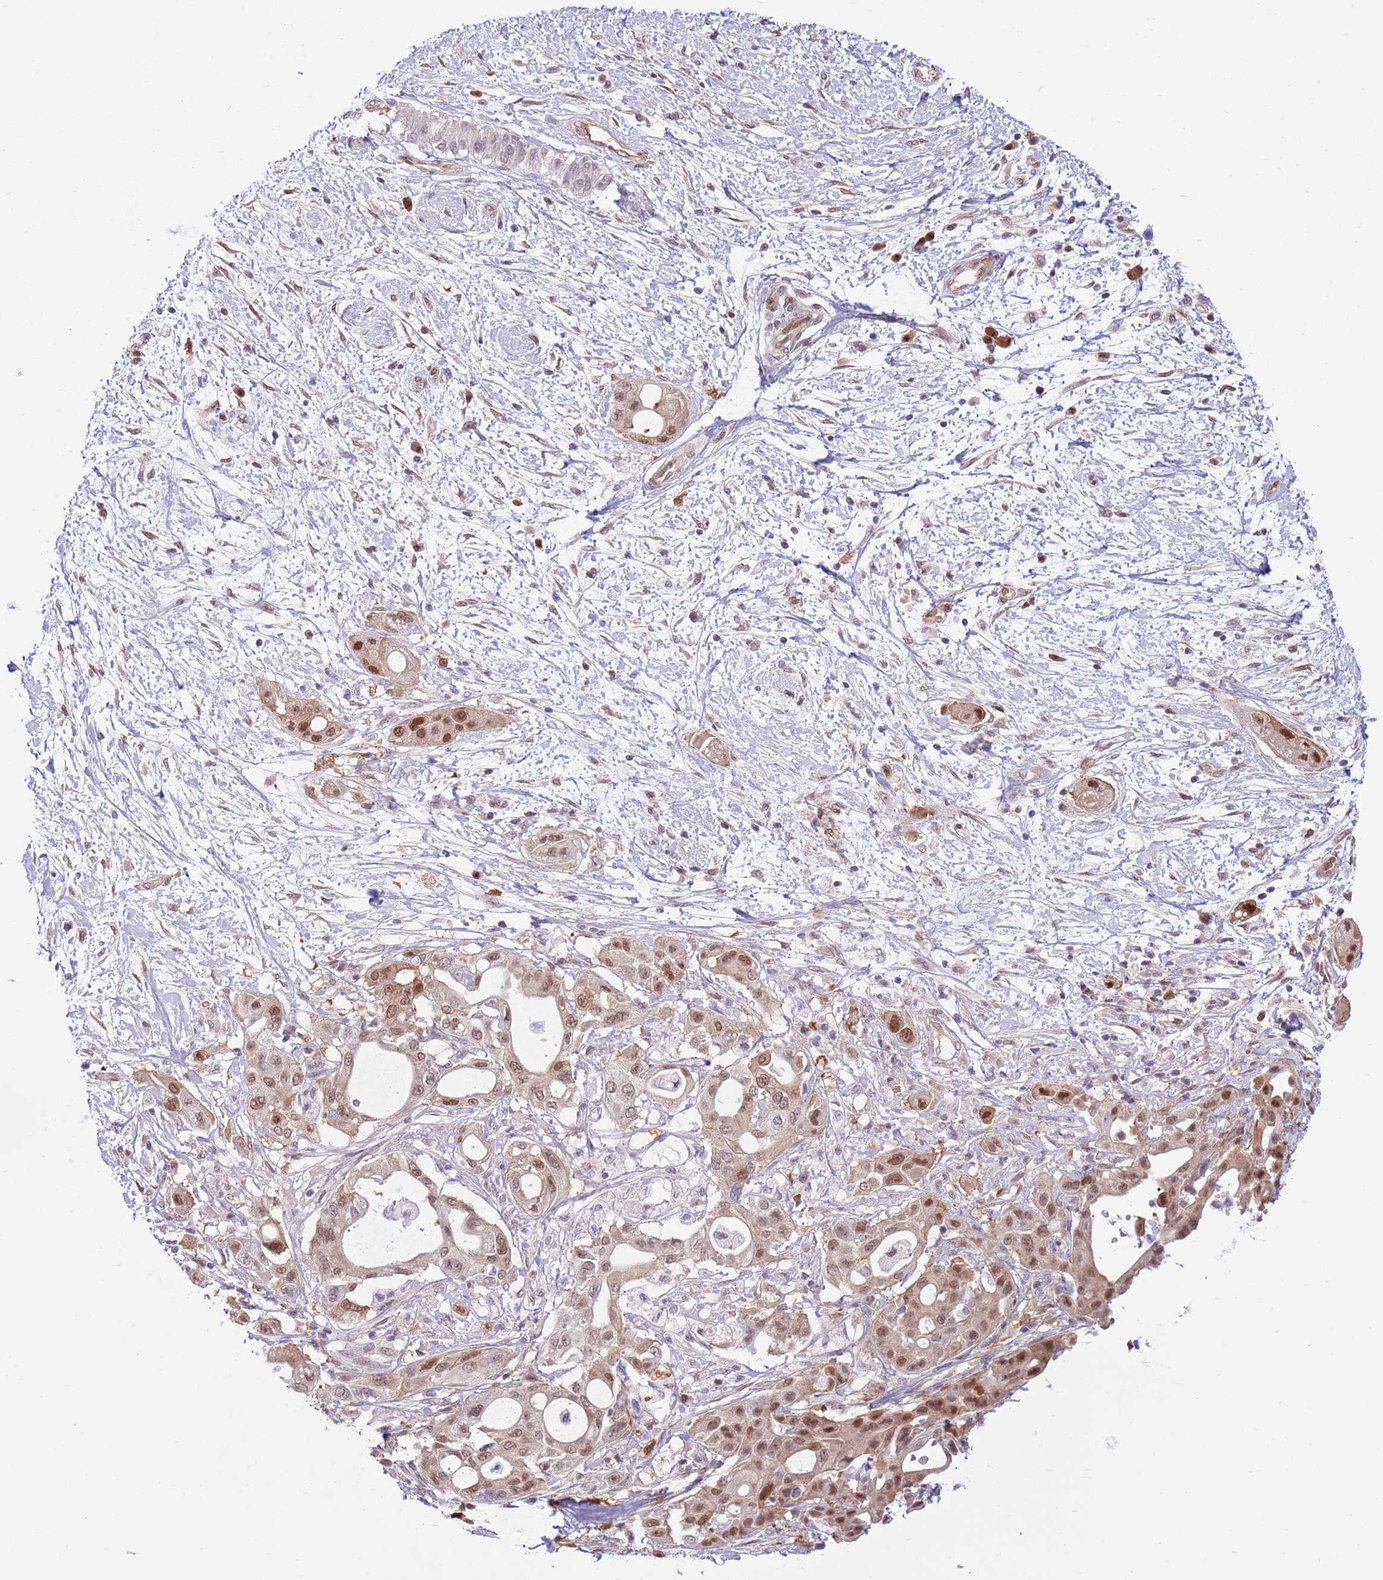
{"staining": {"intensity": "moderate", "quantity": ">75%", "location": "nuclear"}, "tissue": "pancreatic cancer", "cell_type": "Tumor cells", "image_type": "cancer", "snomed": [{"axis": "morphology", "description": "Adenocarcinoma, NOS"}, {"axis": "topography", "description": "Pancreas"}], "caption": "About >75% of tumor cells in pancreatic cancer show moderate nuclear protein staining as visualized by brown immunohistochemical staining.", "gene": "NSFL1C", "patient": {"sex": "male", "age": 68}}